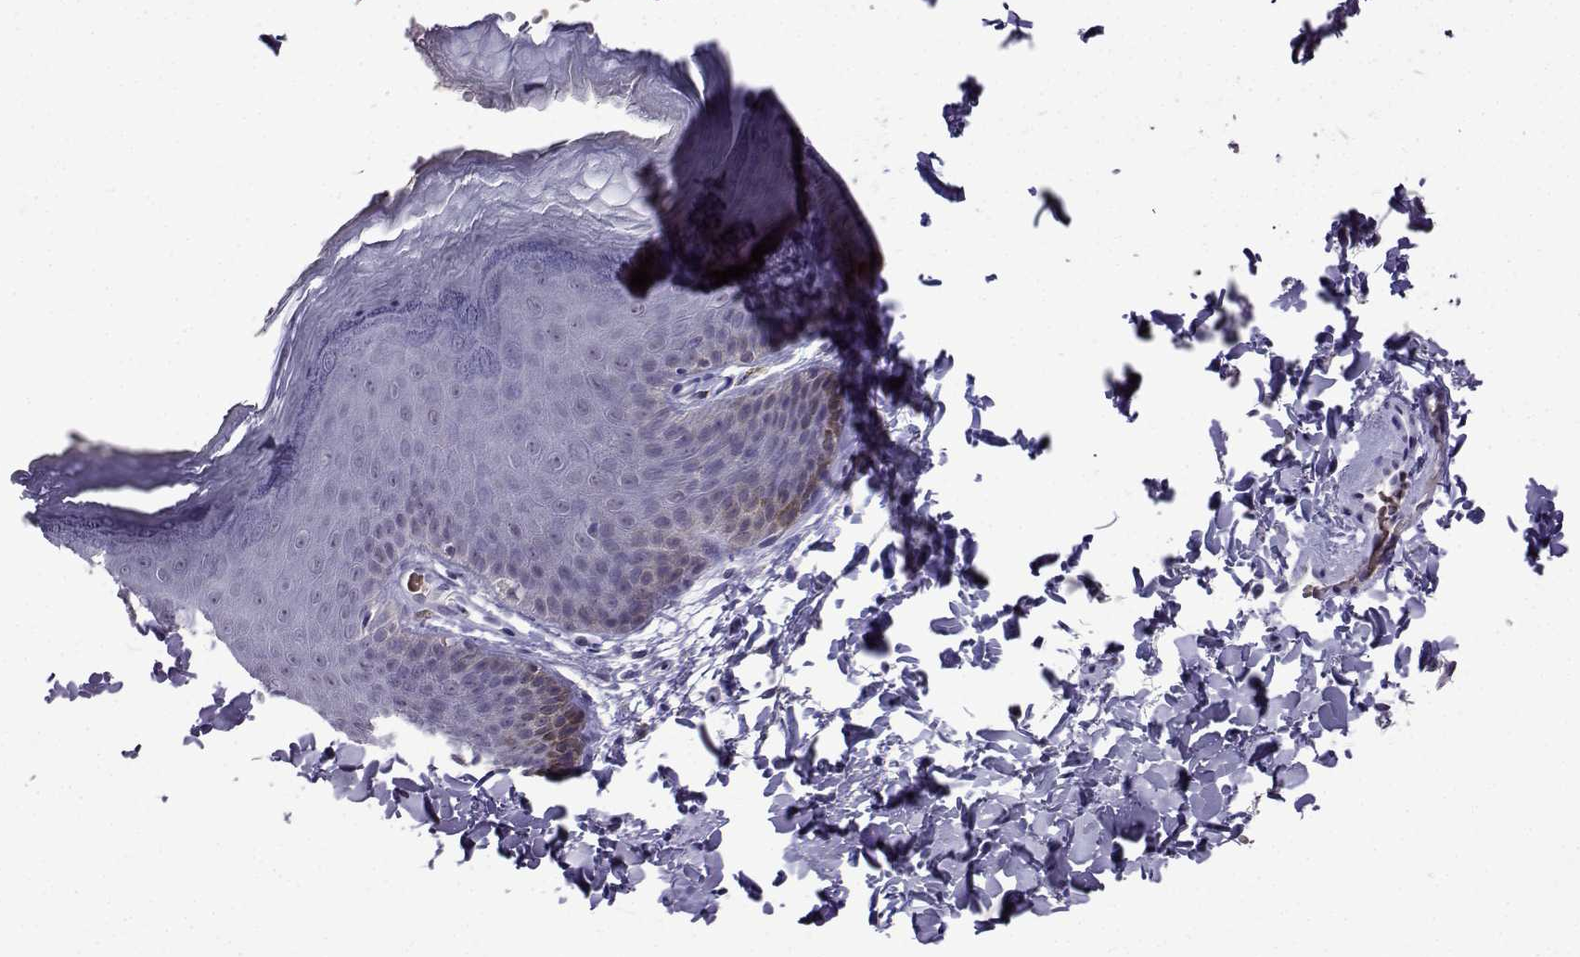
{"staining": {"intensity": "negative", "quantity": "none", "location": "none"}, "tissue": "skin", "cell_type": "Epidermal cells", "image_type": "normal", "snomed": [{"axis": "morphology", "description": "Normal tissue, NOS"}, {"axis": "topography", "description": "Anal"}], "caption": "DAB immunohistochemical staining of normal human skin exhibits no significant expression in epidermal cells.", "gene": "LRFN2", "patient": {"sex": "male", "age": 53}}